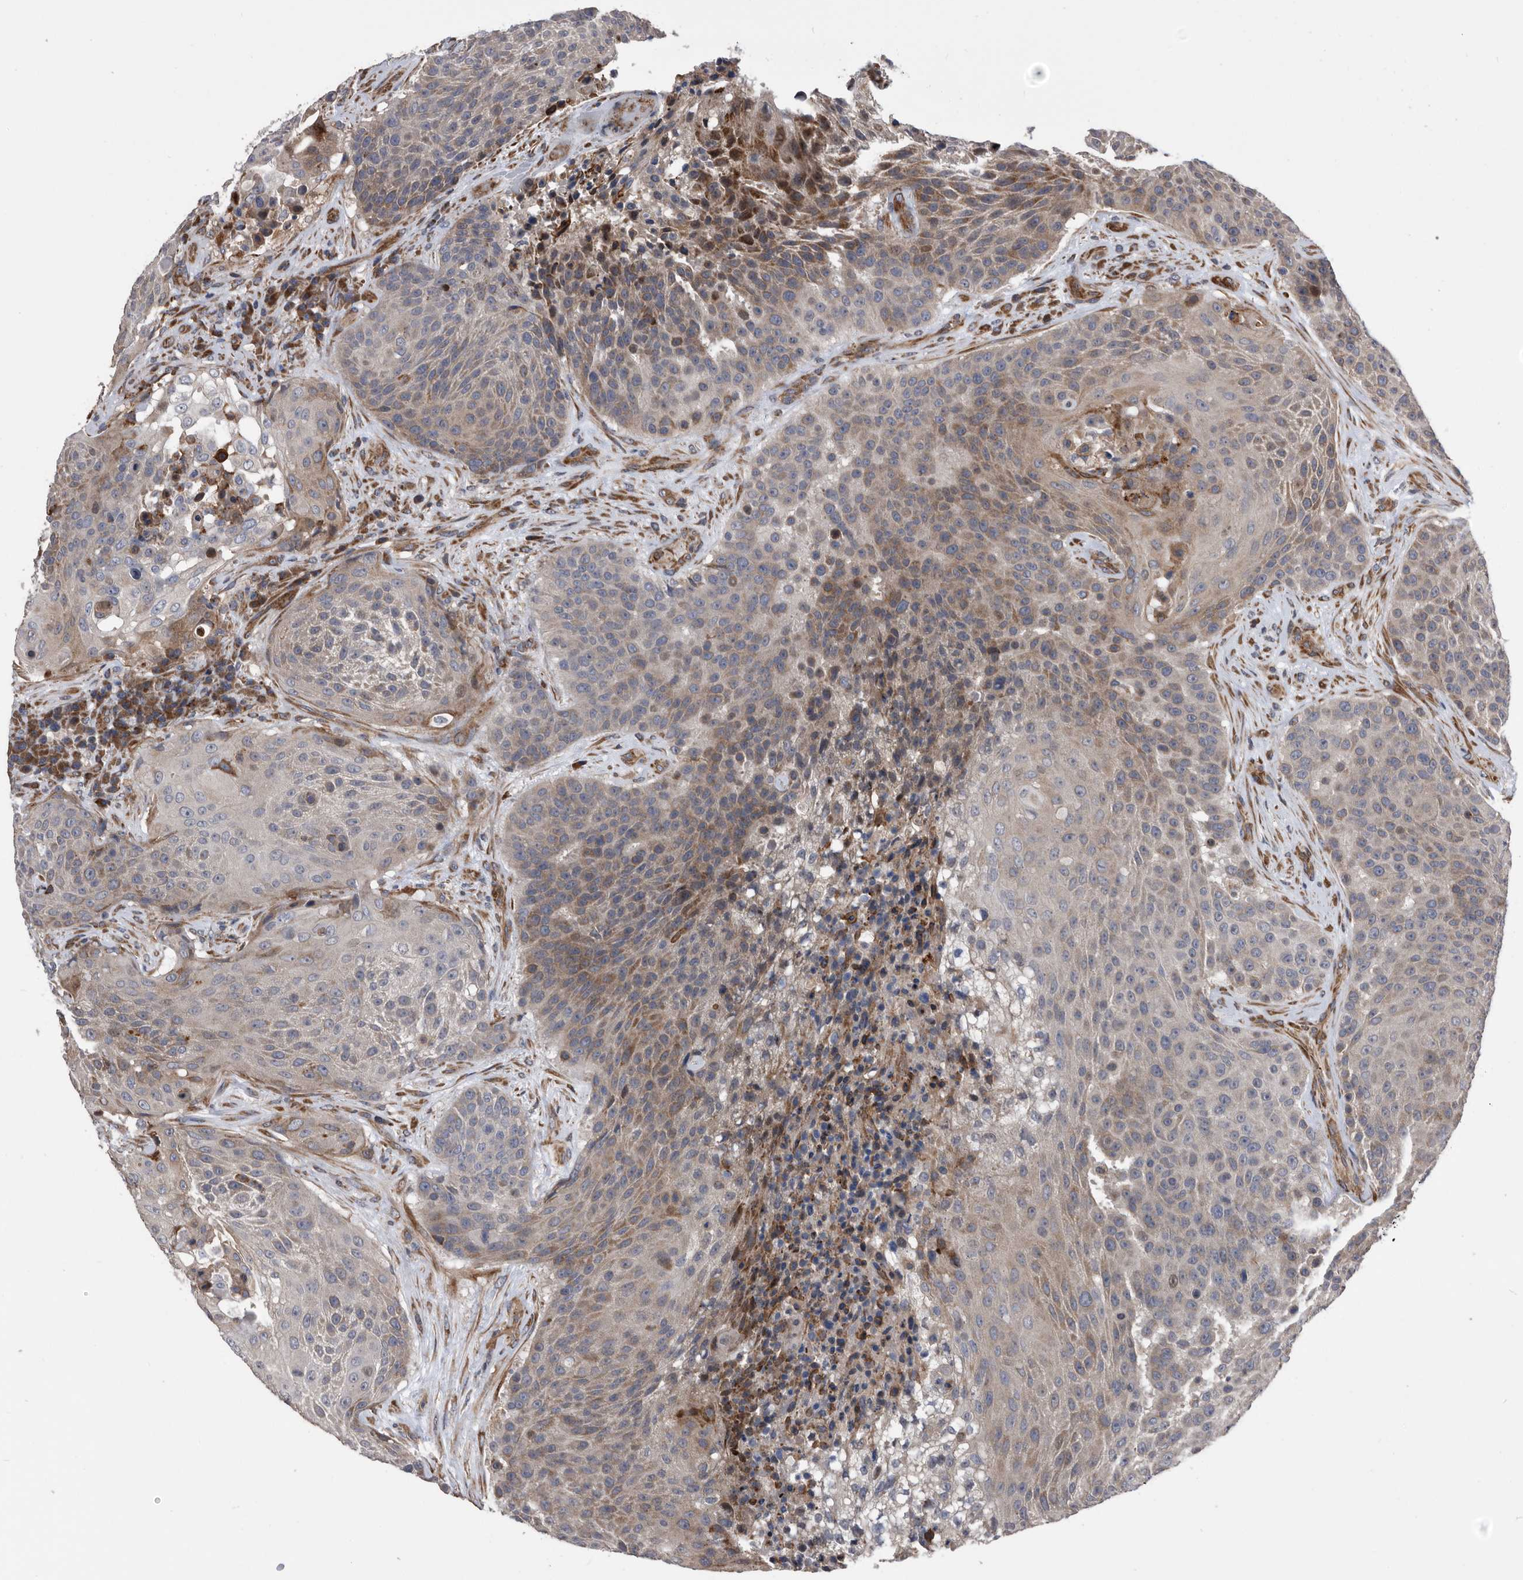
{"staining": {"intensity": "moderate", "quantity": "<25%", "location": "cytoplasmic/membranous"}, "tissue": "urothelial cancer", "cell_type": "Tumor cells", "image_type": "cancer", "snomed": [{"axis": "morphology", "description": "Urothelial carcinoma, High grade"}, {"axis": "topography", "description": "Urinary bladder"}], "caption": "Immunohistochemical staining of urothelial carcinoma (high-grade) reveals moderate cytoplasmic/membranous protein positivity in about <25% of tumor cells.", "gene": "SERINC2", "patient": {"sex": "female", "age": 63}}